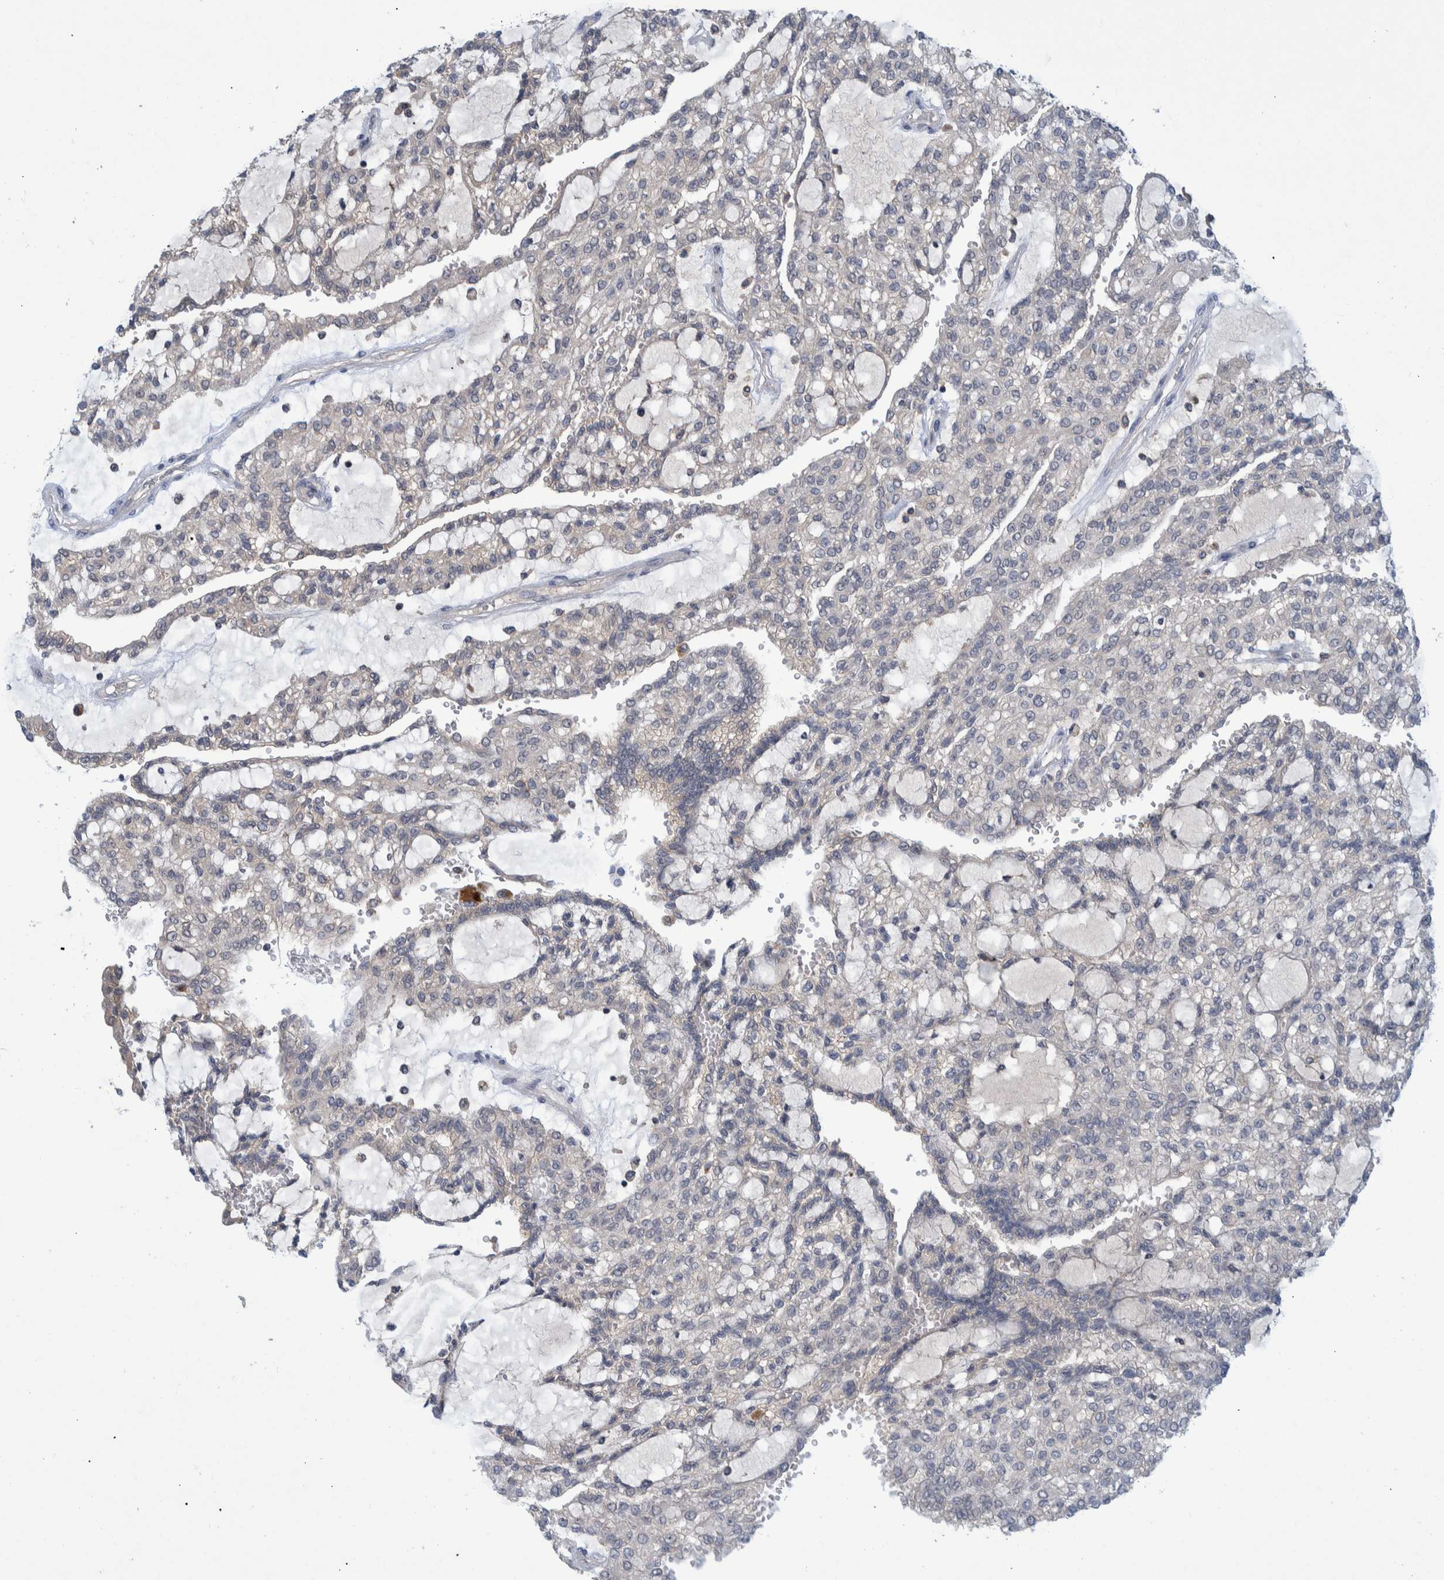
{"staining": {"intensity": "negative", "quantity": "none", "location": "none"}, "tissue": "renal cancer", "cell_type": "Tumor cells", "image_type": "cancer", "snomed": [{"axis": "morphology", "description": "Adenocarcinoma, NOS"}, {"axis": "topography", "description": "Kidney"}], "caption": "Histopathology image shows no significant protein expression in tumor cells of adenocarcinoma (renal). (Brightfield microscopy of DAB IHC at high magnification).", "gene": "PCYT2", "patient": {"sex": "male", "age": 63}}